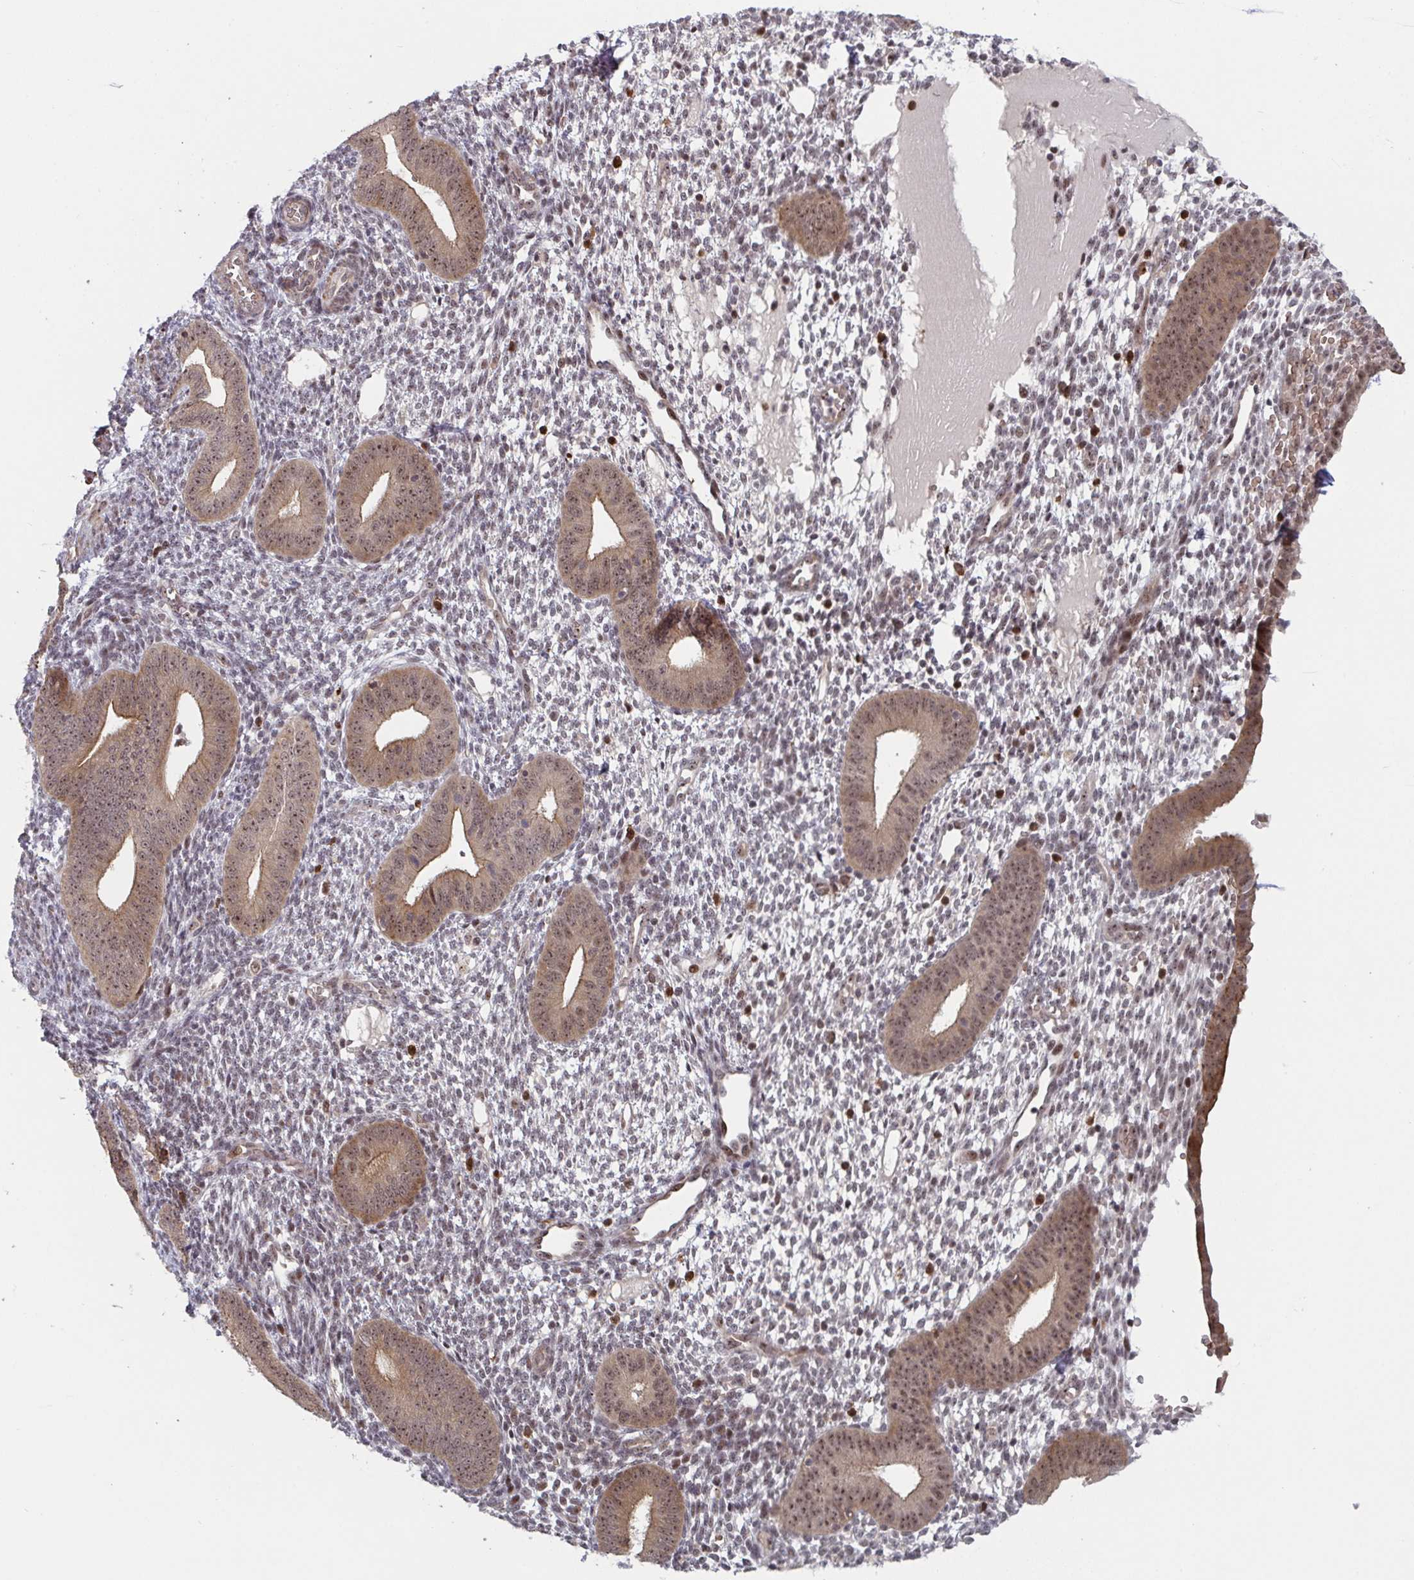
{"staining": {"intensity": "weak", "quantity": "<25%", "location": "cytoplasmic/membranous"}, "tissue": "endometrium", "cell_type": "Cells in endometrial stroma", "image_type": "normal", "snomed": [{"axis": "morphology", "description": "Normal tissue, NOS"}, {"axis": "topography", "description": "Endometrium"}], "caption": "IHC image of unremarkable human endometrium stained for a protein (brown), which reveals no staining in cells in endometrial stroma. Nuclei are stained in blue.", "gene": "NLRP13", "patient": {"sex": "female", "age": 40}}